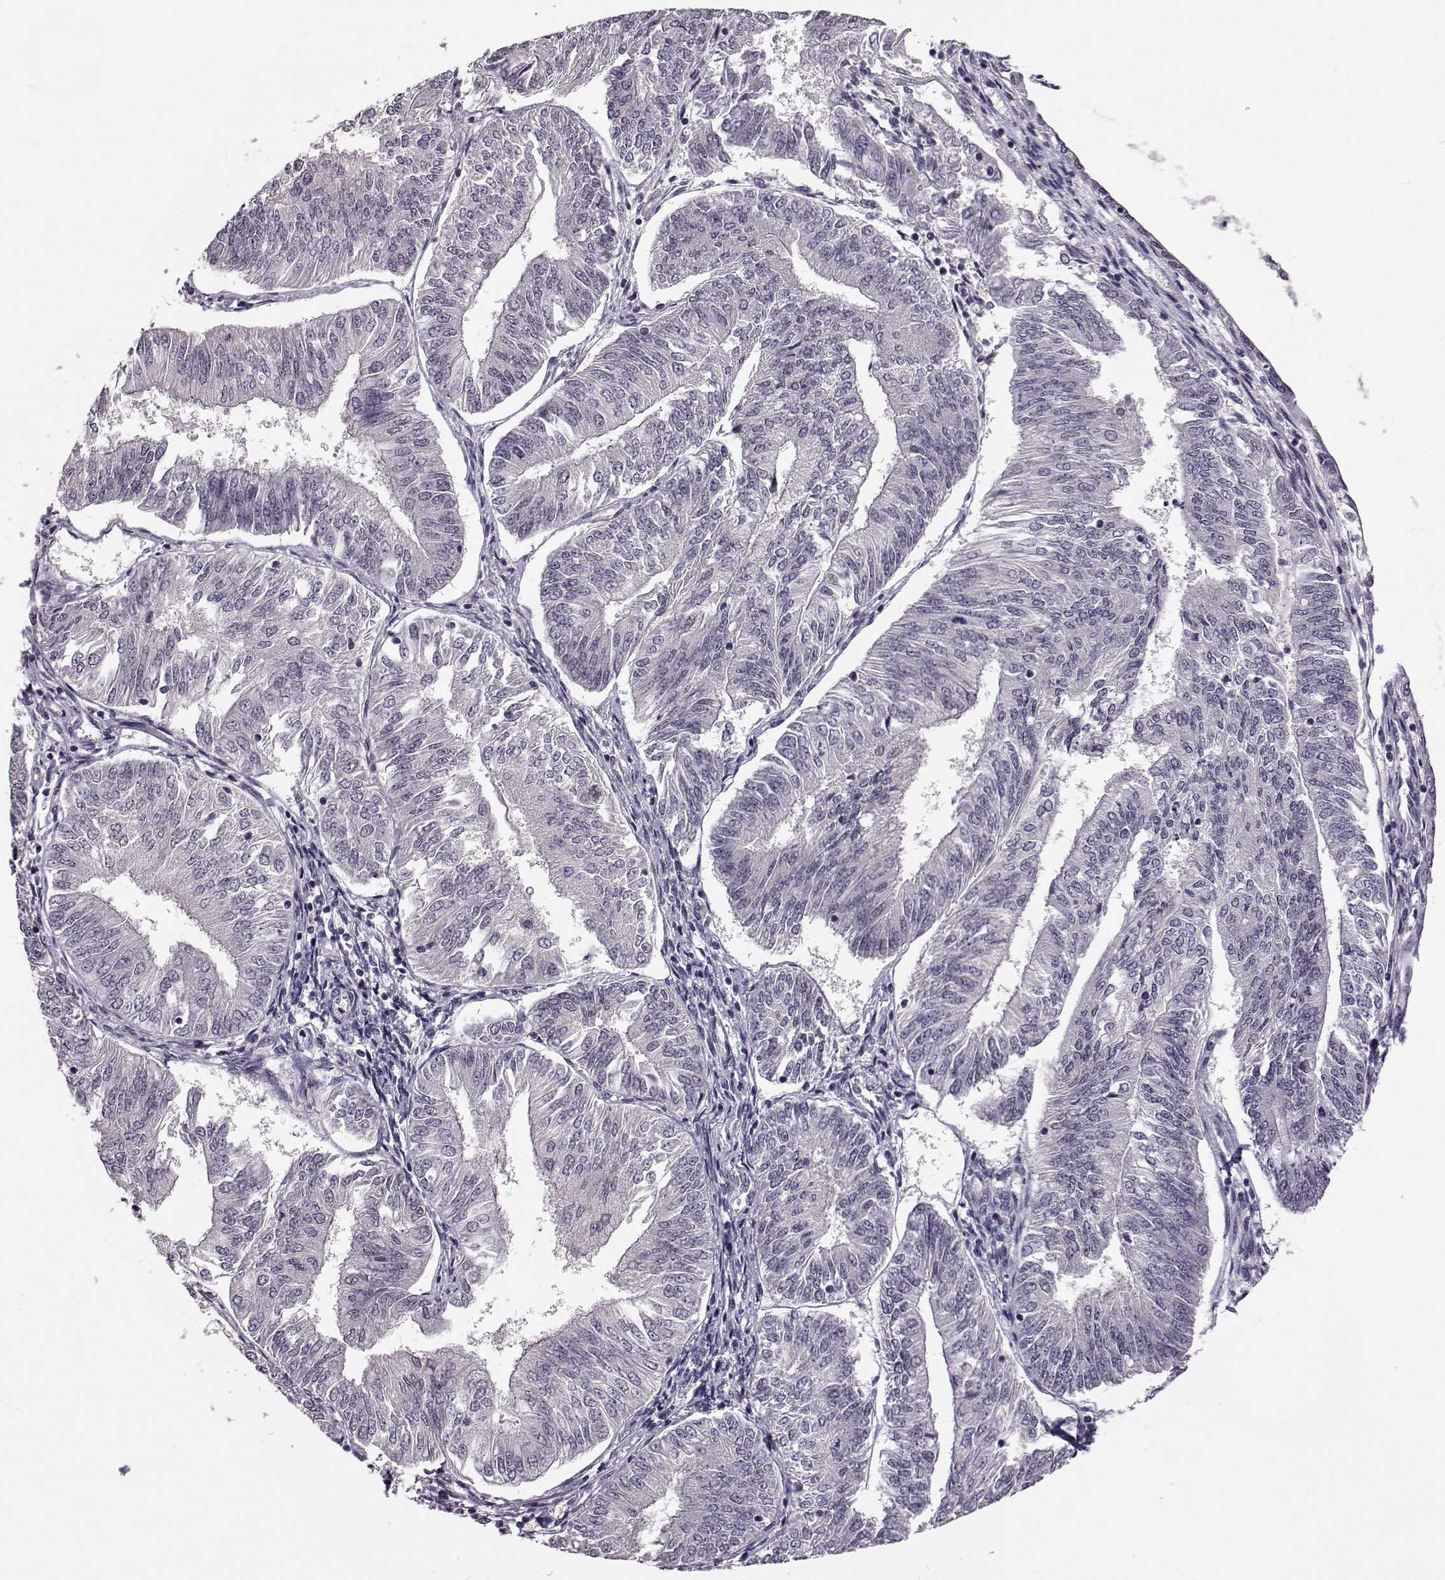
{"staining": {"intensity": "negative", "quantity": "none", "location": "none"}, "tissue": "endometrial cancer", "cell_type": "Tumor cells", "image_type": "cancer", "snomed": [{"axis": "morphology", "description": "Adenocarcinoma, NOS"}, {"axis": "topography", "description": "Endometrium"}], "caption": "There is no significant staining in tumor cells of endometrial cancer. (Stains: DAB immunohistochemistry (IHC) with hematoxylin counter stain, Microscopy: brightfield microscopy at high magnification).", "gene": "C10orf62", "patient": {"sex": "female", "age": 58}}